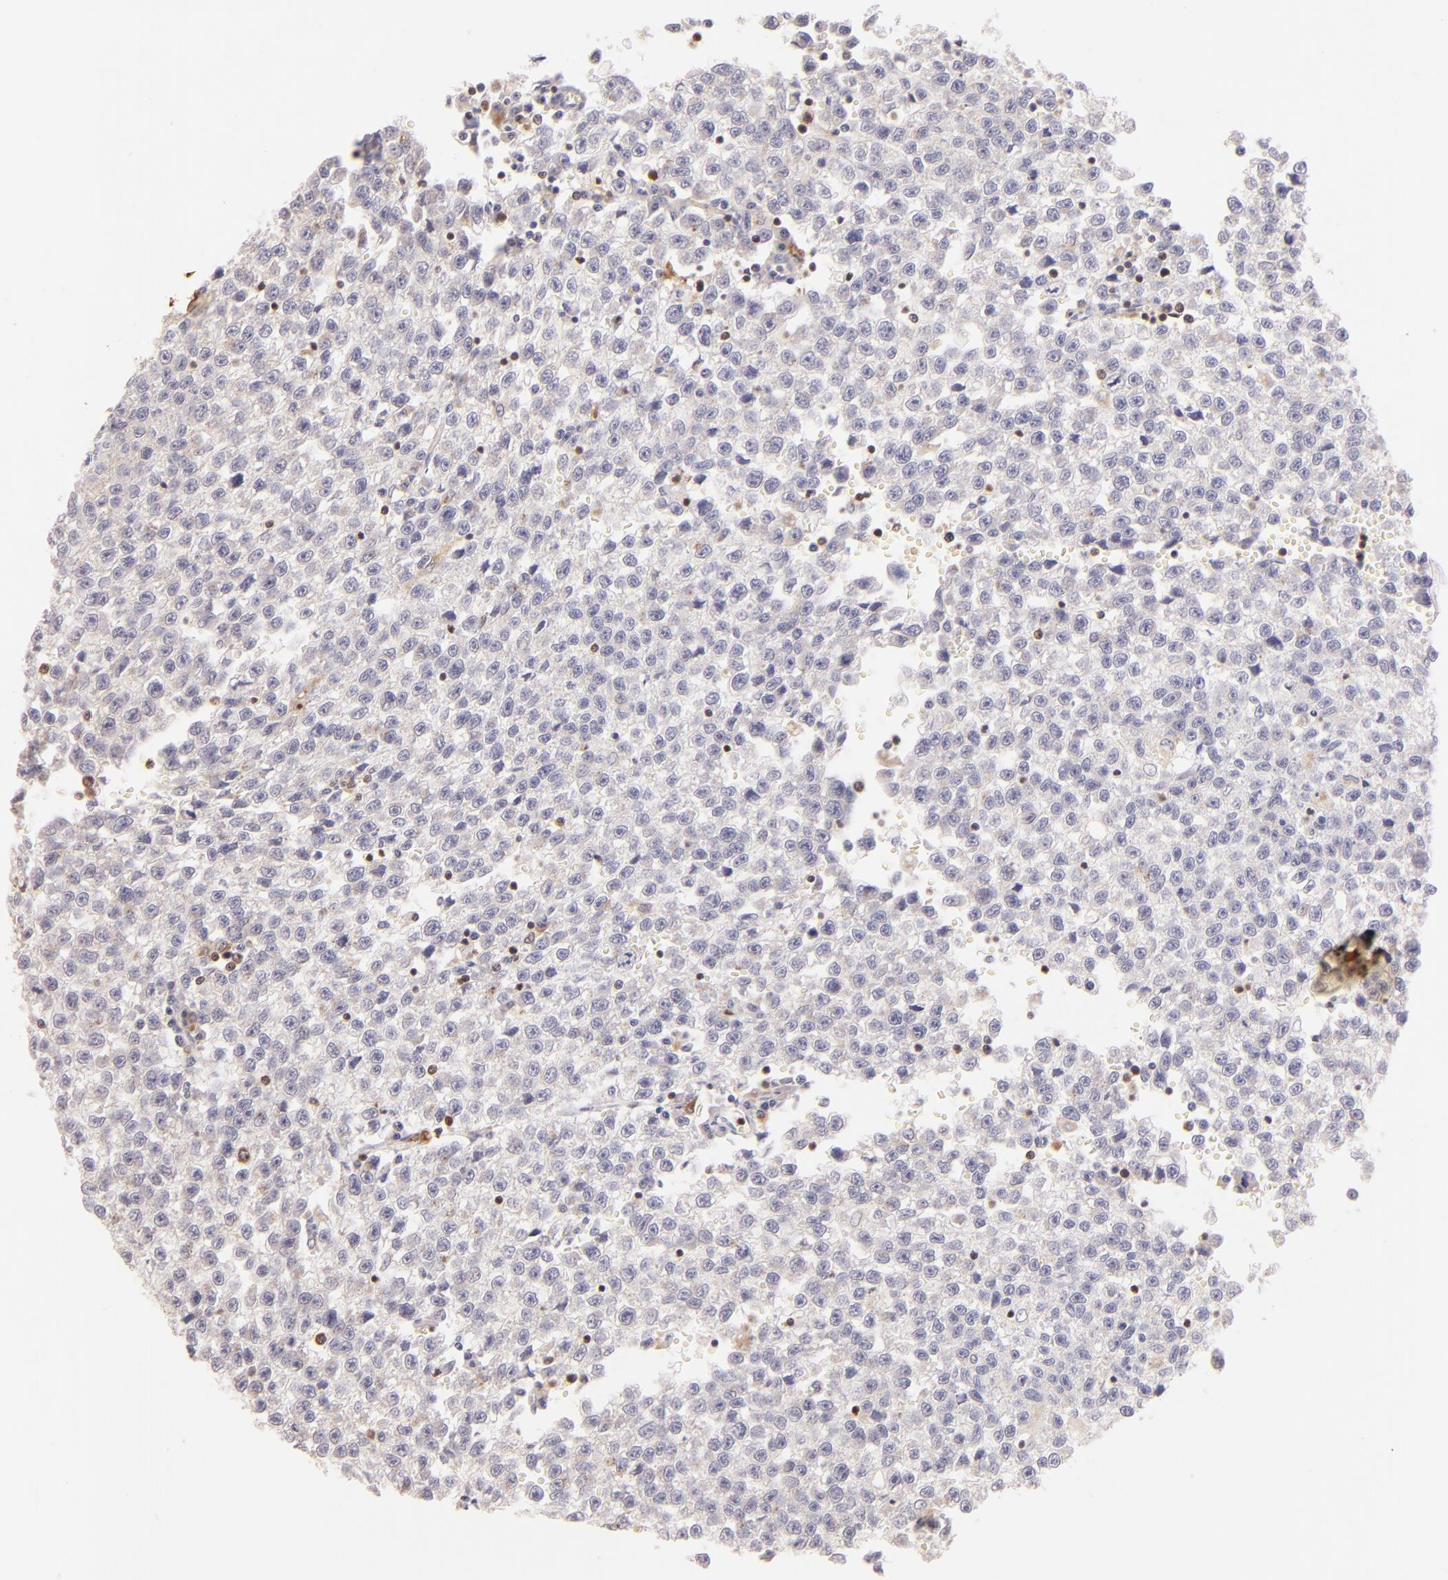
{"staining": {"intensity": "weak", "quantity": "<25%", "location": "cytoplasmic/membranous"}, "tissue": "testis cancer", "cell_type": "Tumor cells", "image_type": "cancer", "snomed": [{"axis": "morphology", "description": "Seminoma, NOS"}, {"axis": "topography", "description": "Testis"}], "caption": "IHC histopathology image of neoplastic tissue: human testis cancer stained with DAB (3,3'-diaminobenzidine) shows no significant protein staining in tumor cells. (DAB immunohistochemistry, high magnification).", "gene": "ZAP70", "patient": {"sex": "male", "age": 35}}